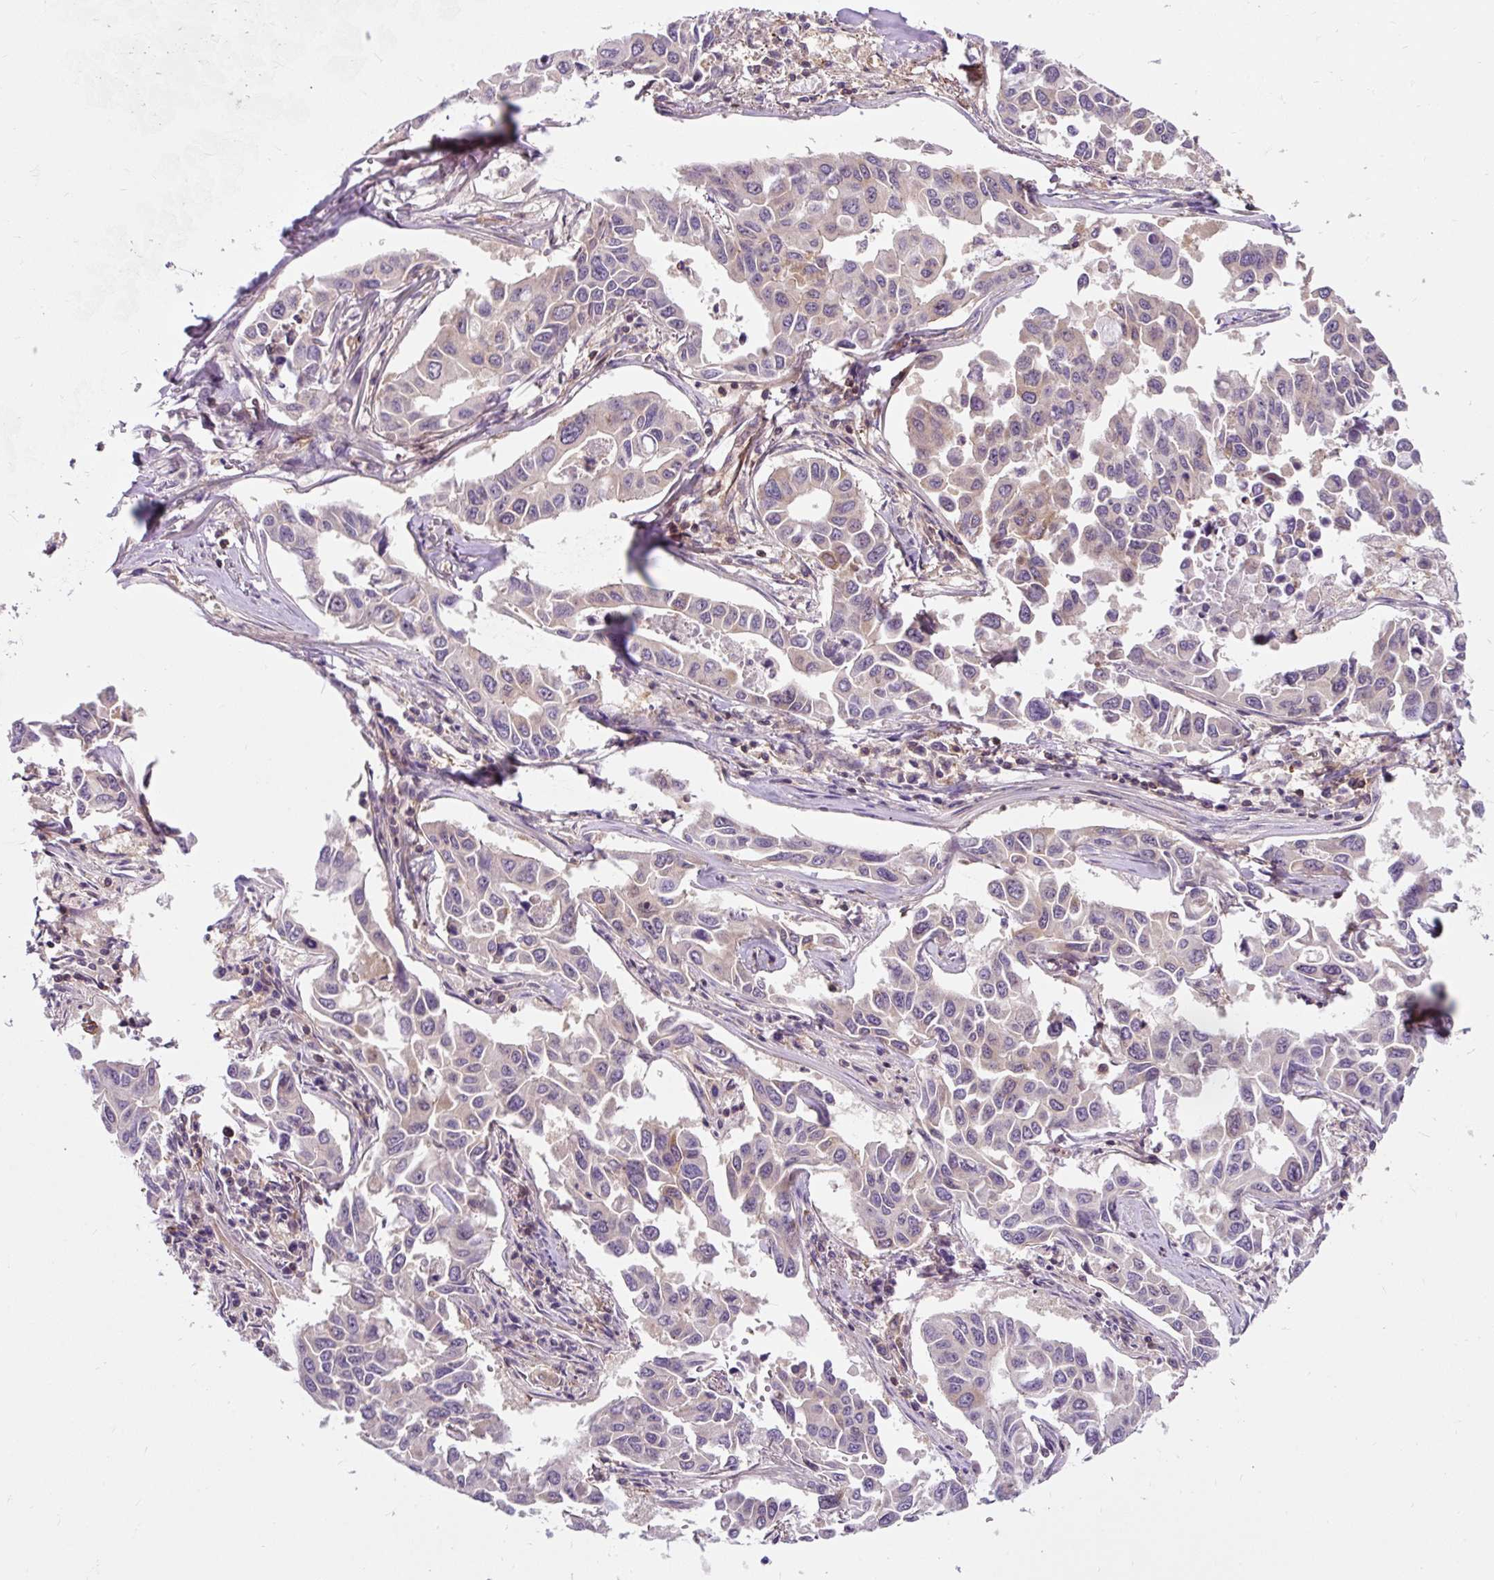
{"staining": {"intensity": "weak", "quantity": "<25%", "location": "cytoplasmic/membranous"}, "tissue": "lung cancer", "cell_type": "Tumor cells", "image_type": "cancer", "snomed": [{"axis": "morphology", "description": "Adenocarcinoma, NOS"}, {"axis": "topography", "description": "Lung"}], "caption": "IHC histopathology image of neoplastic tissue: lung cancer stained with DAB displays no significant protein positivity in tumor cells.", "gene": "PCDHGB3", "patient": {"sex": "male", "age": 64}}